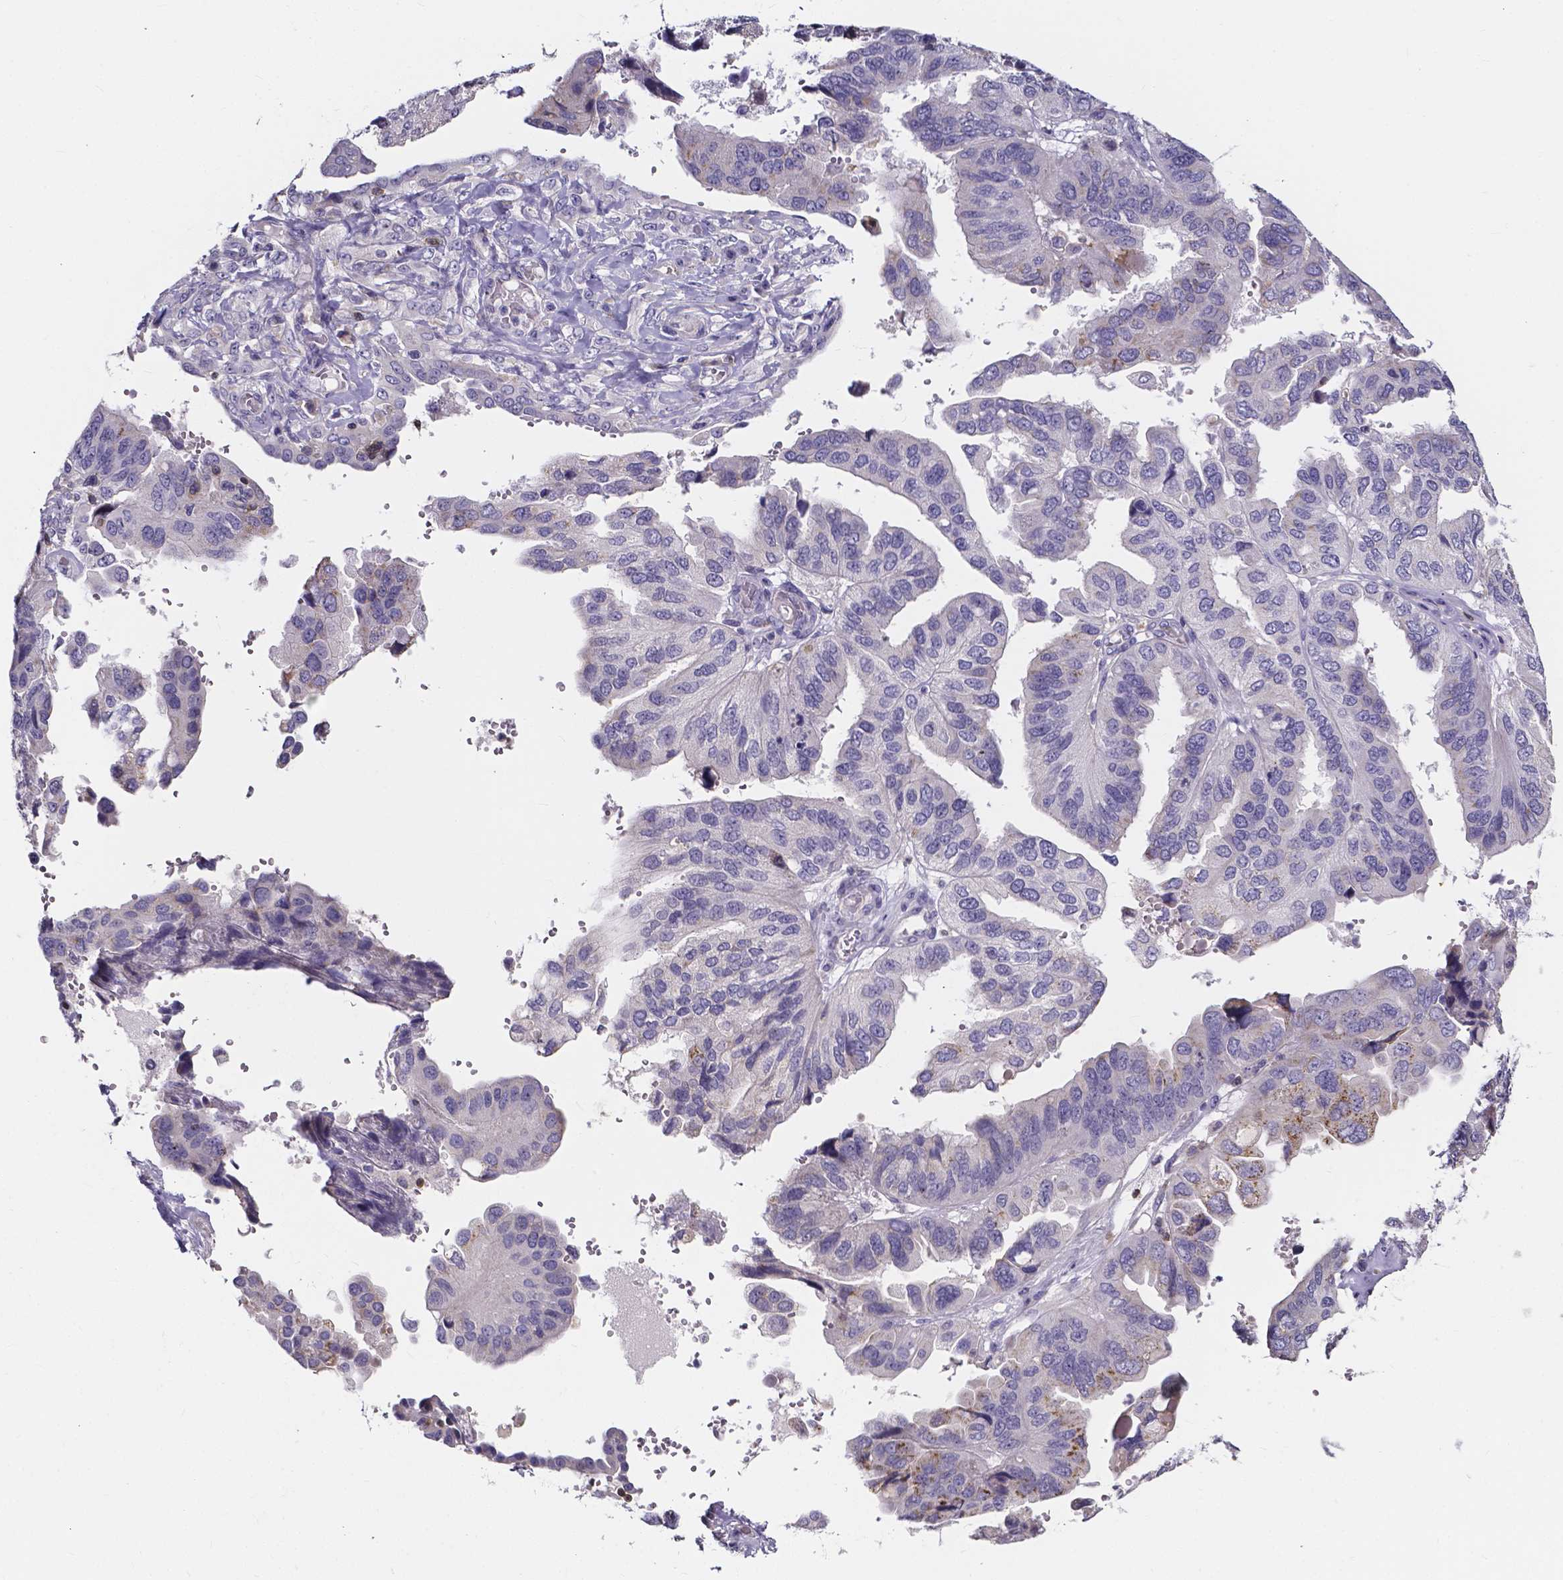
{"staining": {"intensity": "moderate", "quantity": "<25%", "location": "cytoplasmic/membranous"}, "tissue": "ovarian cancer", "cell_type": "Tumor cells", "image_type": "cancer", "snomed": [{"axis": "morphology", "description": "Cystadenocarcinoma, serous, NOS"}, {"axis": "topography", "description": "Ovary"}], "caption": "Human ovarian serous cystadenocarcinoma stained with a protein marker demonstrates moderate staining in tumor cells.", "gene": "THEMIS", "patient": {"sex": "female", "age": 79}}